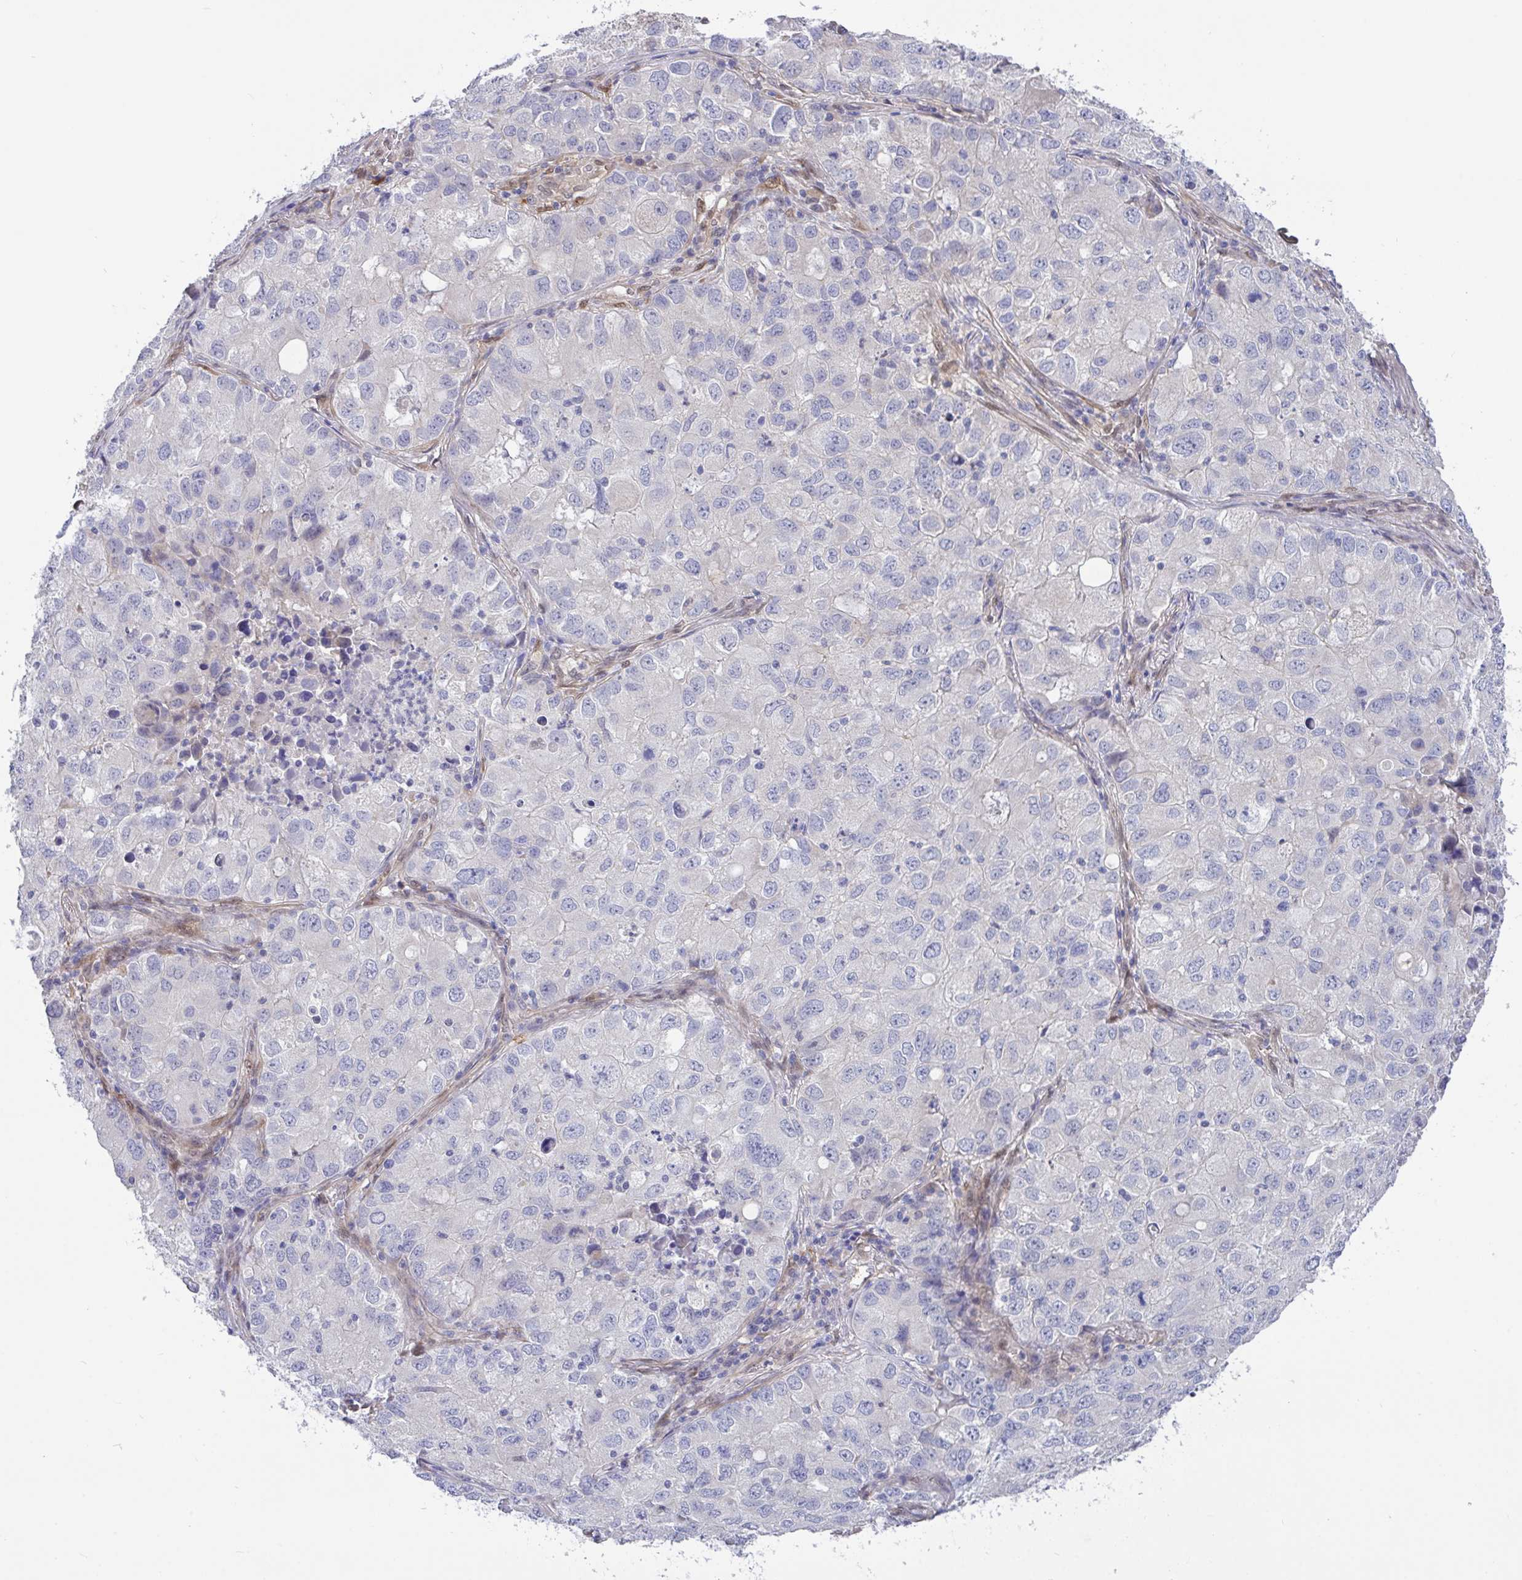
{"staining": {"intensity": "negative", "quantity": "none", "location": "none"}, "tissue": "lung cancer", "cell_type": "Tumor cells", "image_type": "cancer", "snomed": [{"axis": "morphology", "description": "Normal morphology"}, {"axis": "morphology", "description": "Adenocarcinoma, NOS"}, {"axis": "topography", "description": "Lymph node"}, {"axis": "topography", "description": "Lung"}], "caption": "This is an IHC photomicrograph of human lung adenocarcinoma. There is no positivity in tumor cells.", "gene": "L3HYPDH", "patient": {"sex": "female", "age": 51}}